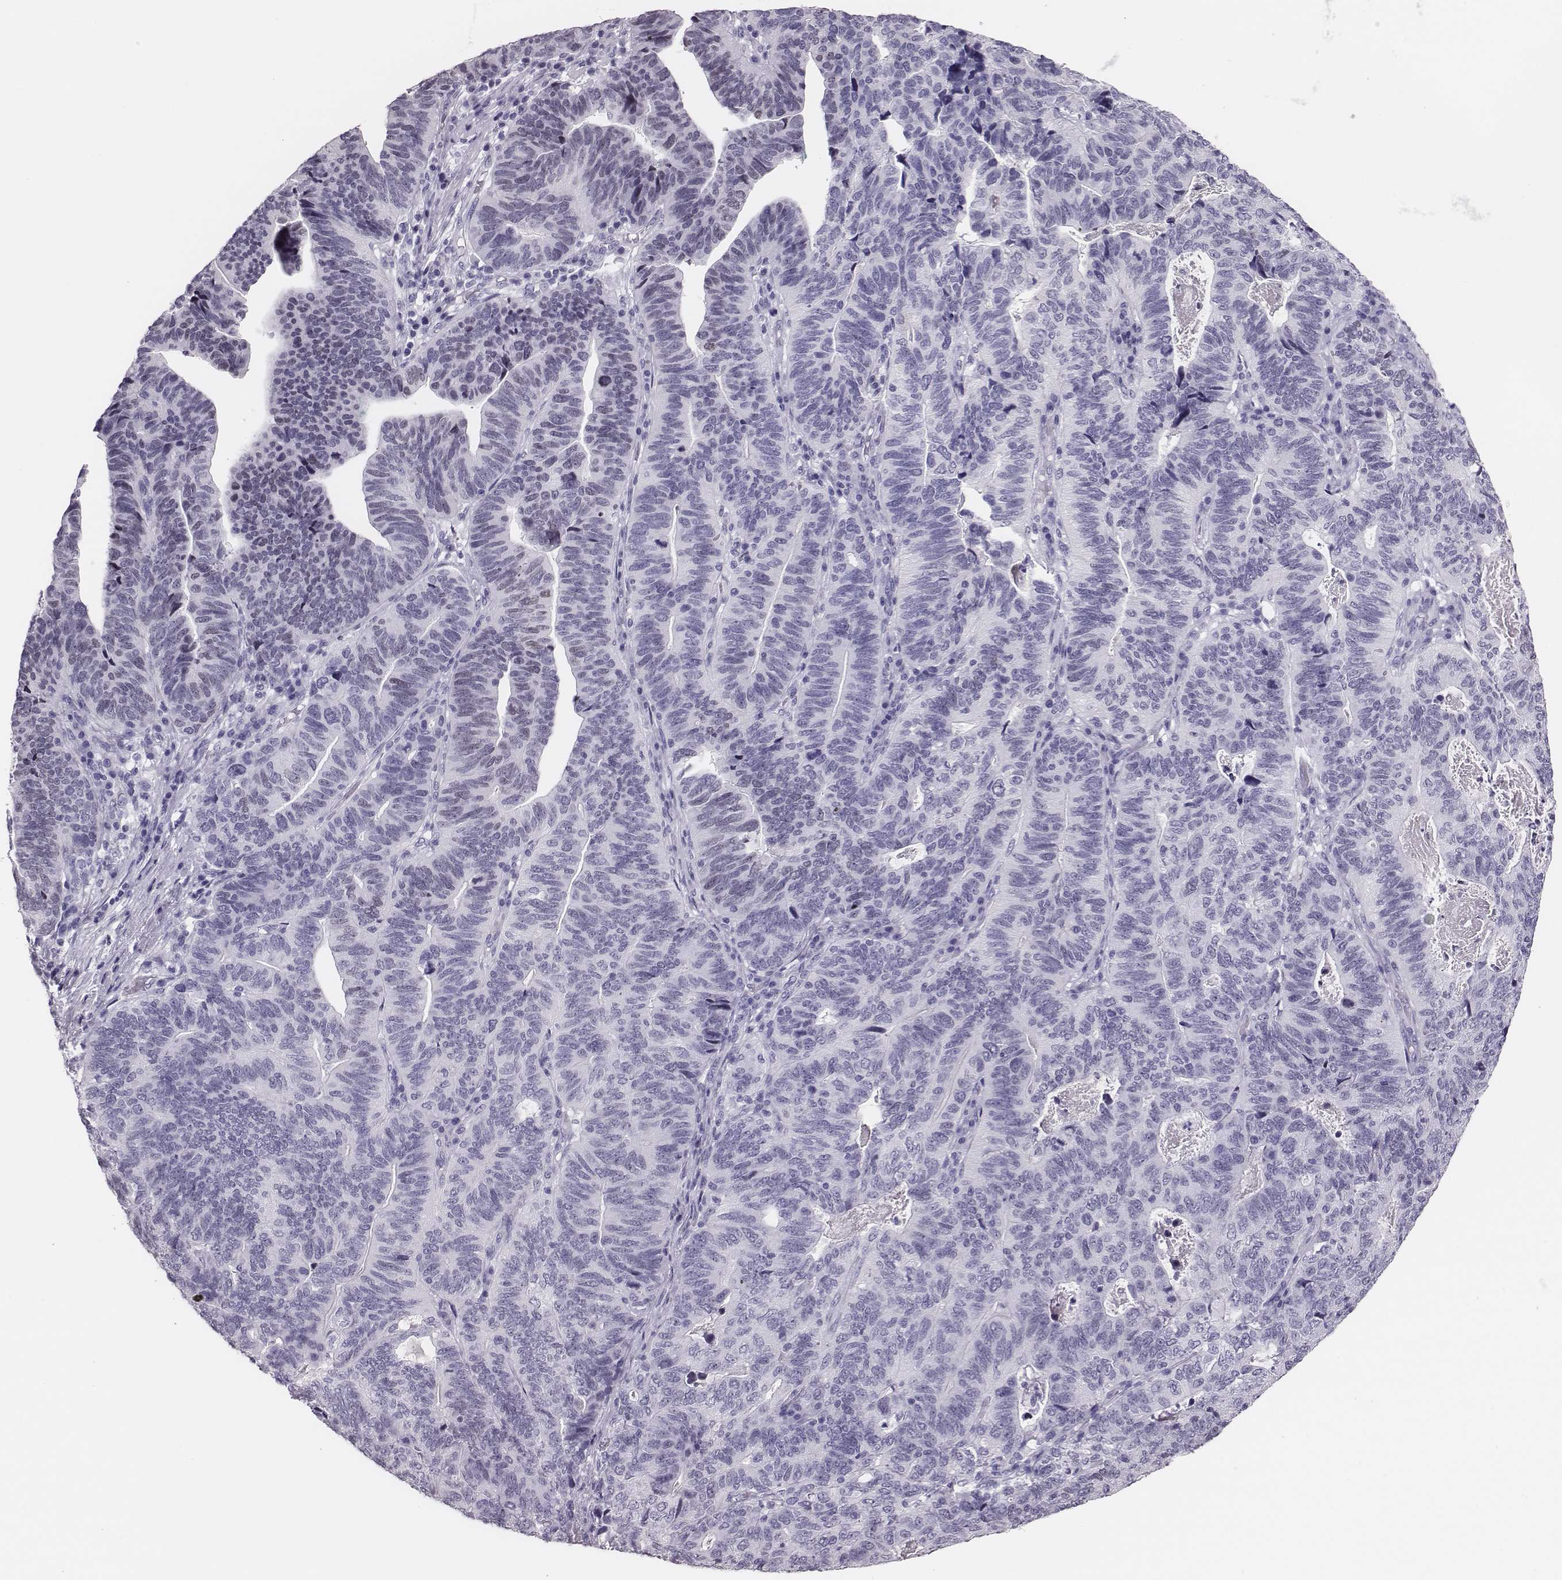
{"staining": {"intensity": "negative", "quantity": "none", "location": "none"}, "tissue": "stomach cancer", "cell_type": "Tumor cells", "image_type": "cancer", "snomed": [{"axis": "morphology", "description": "Adenocarcinoma, NOS"}, {"axis": "topography", "description": "Stomach, upper"}], "caption": "The micrograph reveals no significant positivity in tumor cells of stomach cancer. (Stains: DAB IHC with hematoxylin counter stain, Microscopy: brightfield microscopy at high magnification).", "gene": "H1-6", "patient": {"sex": "female", "age": 67}}